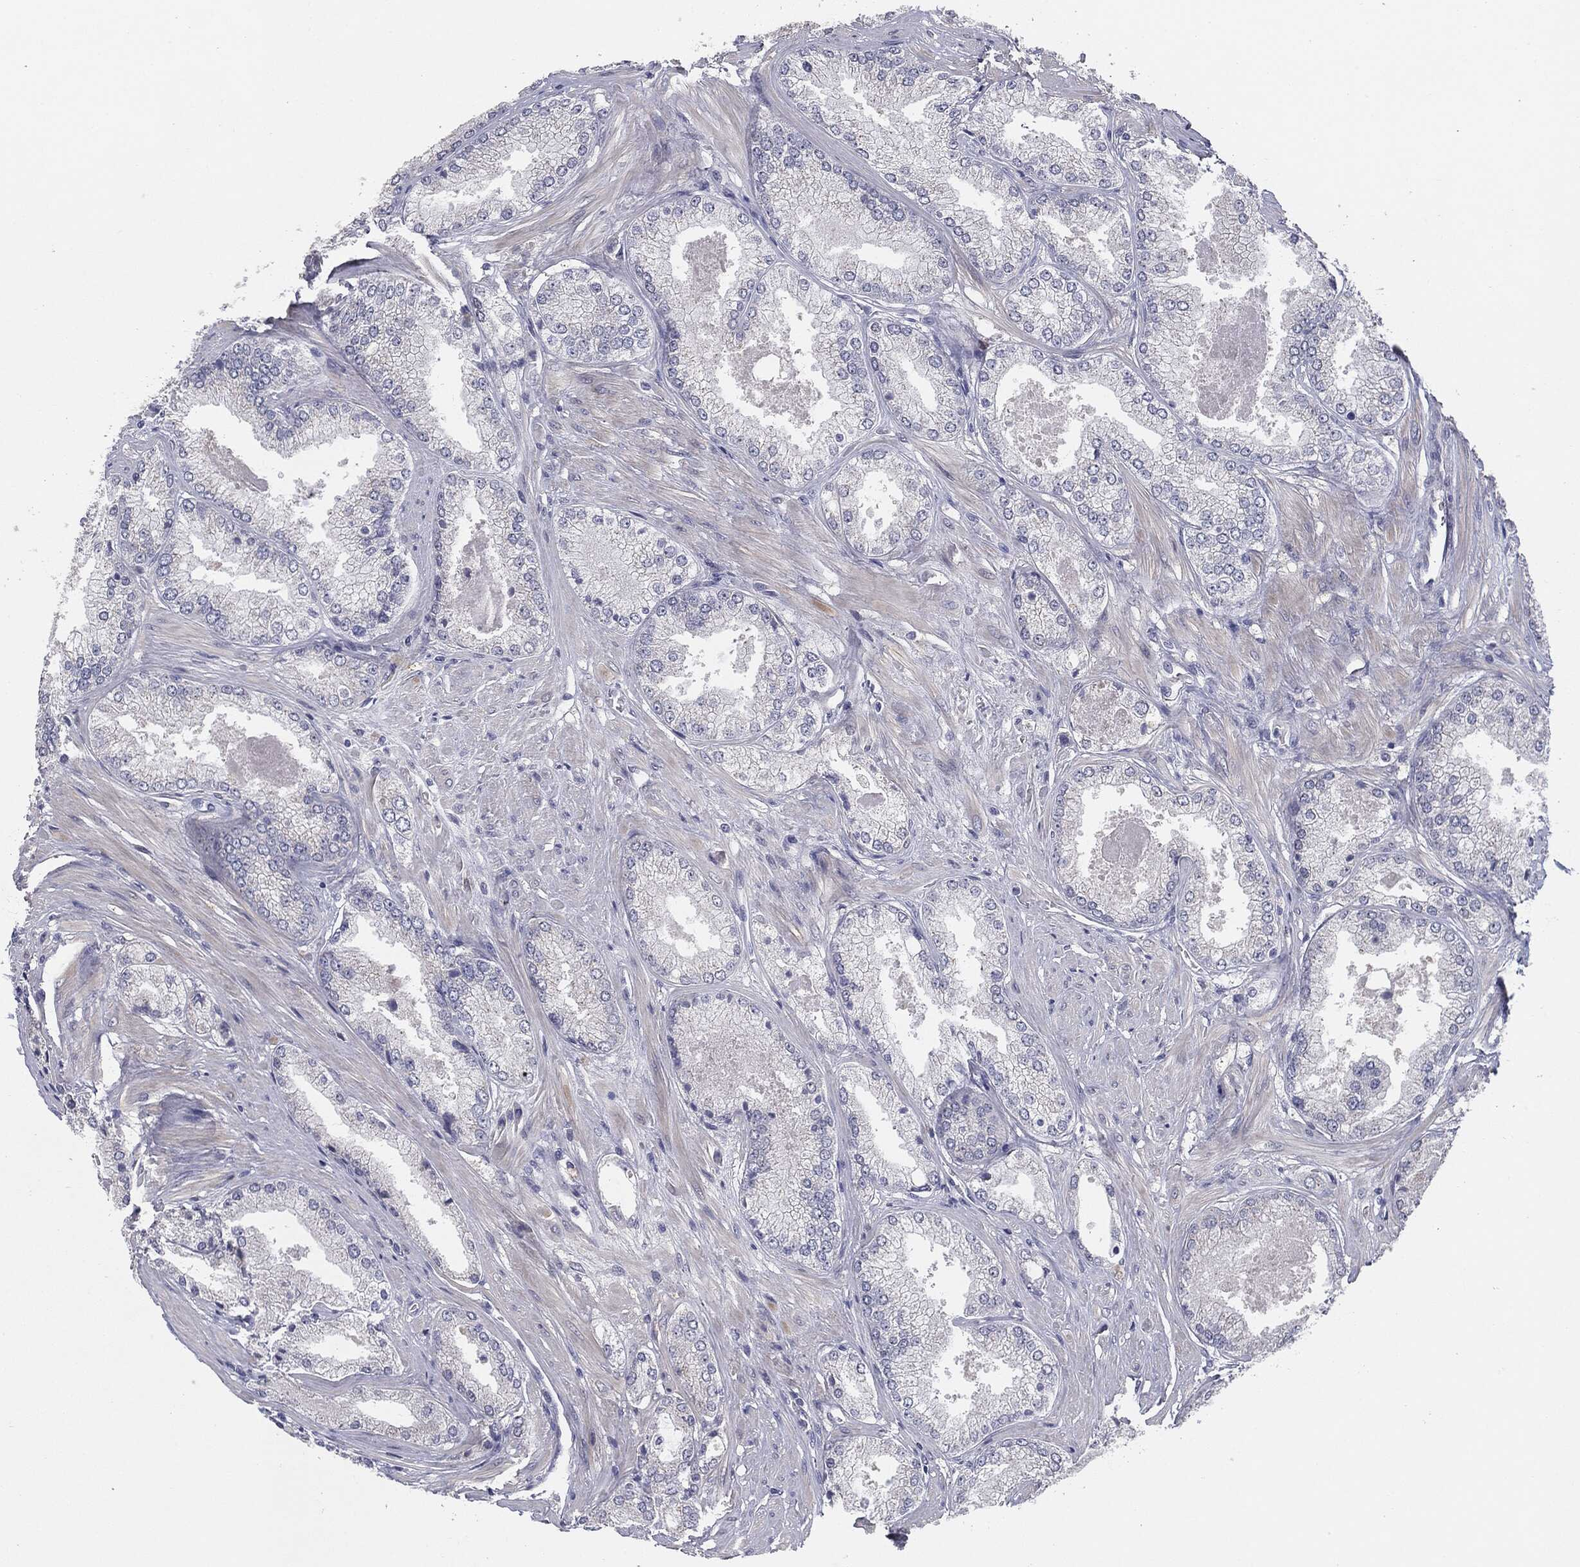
{"staining": {"intensity": "negative", "quantity": "none", "location": "none"}, "tissue": "prostate cancer", "cell_type": "Tumor cells", "image_type": "cancer", "snomed": [{"axis": "morphology", "description": "Adenocarcinoma, Low grade"}, {"axis": "topography", "description": "Prostate"}], "caption": "Immunohistochemical staining of low-grade adenocarcinoma (prostate) reveals no significant staining in tumor cells.", "gene": "KRT5", "patient": {"sex": "male", "age": 68}}